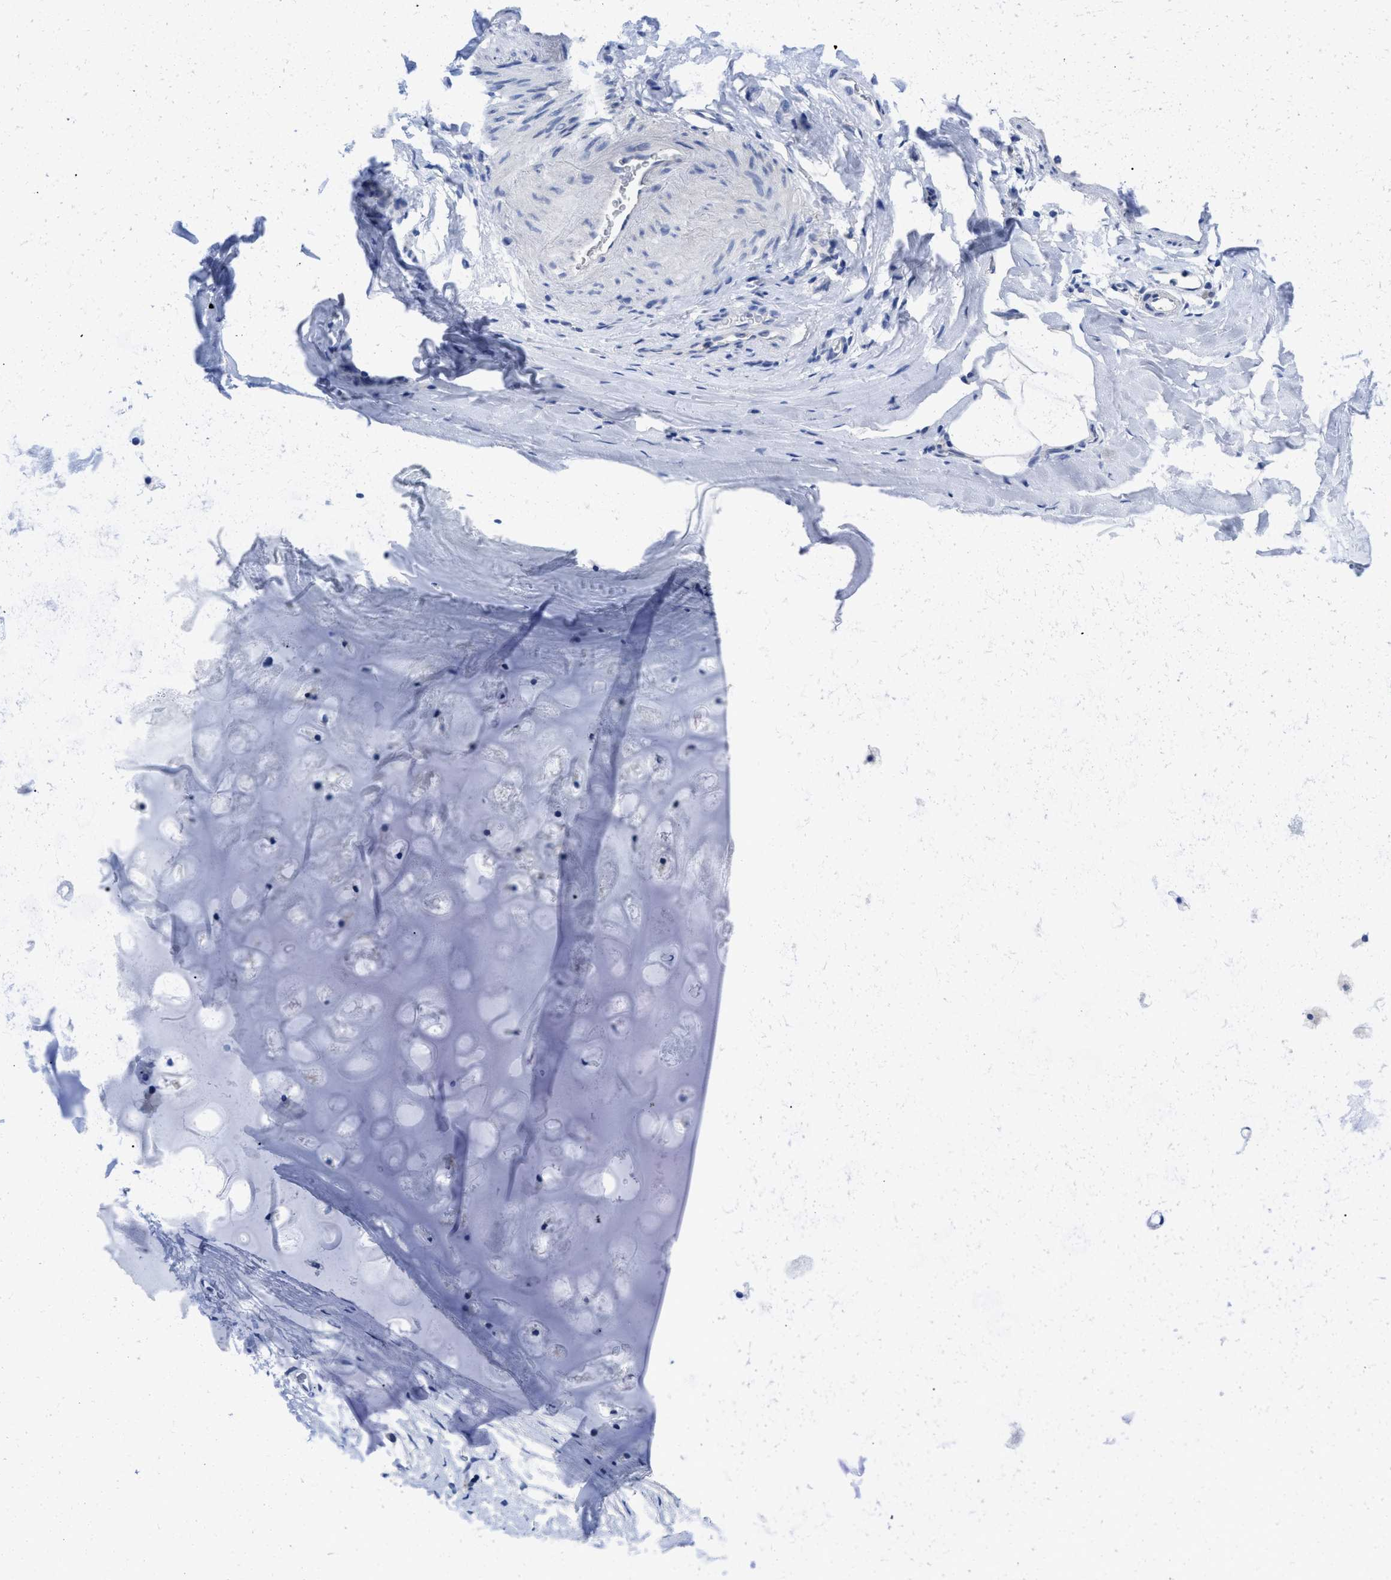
{"staining": {"intensity": "negative", "quantity": "none", "location": "none"}, "tissue": "adipose tissue", "cell_type": "Adipocytes", "image_type": "normal", "snomed": [{"axis": "morphology", "description": "Normal tissue, NOS"}, {"axis": "topography", "description": "Cartilage tissue"}, {"axis": "topography", "description": "Bronchus"}], "caption": "DAB immunohistochemical staining of normal adipose tissue demonstrates no significant positivity in adipocytes.", "gene": "PYY", "patient": {"sex": "female", "age": 53}}